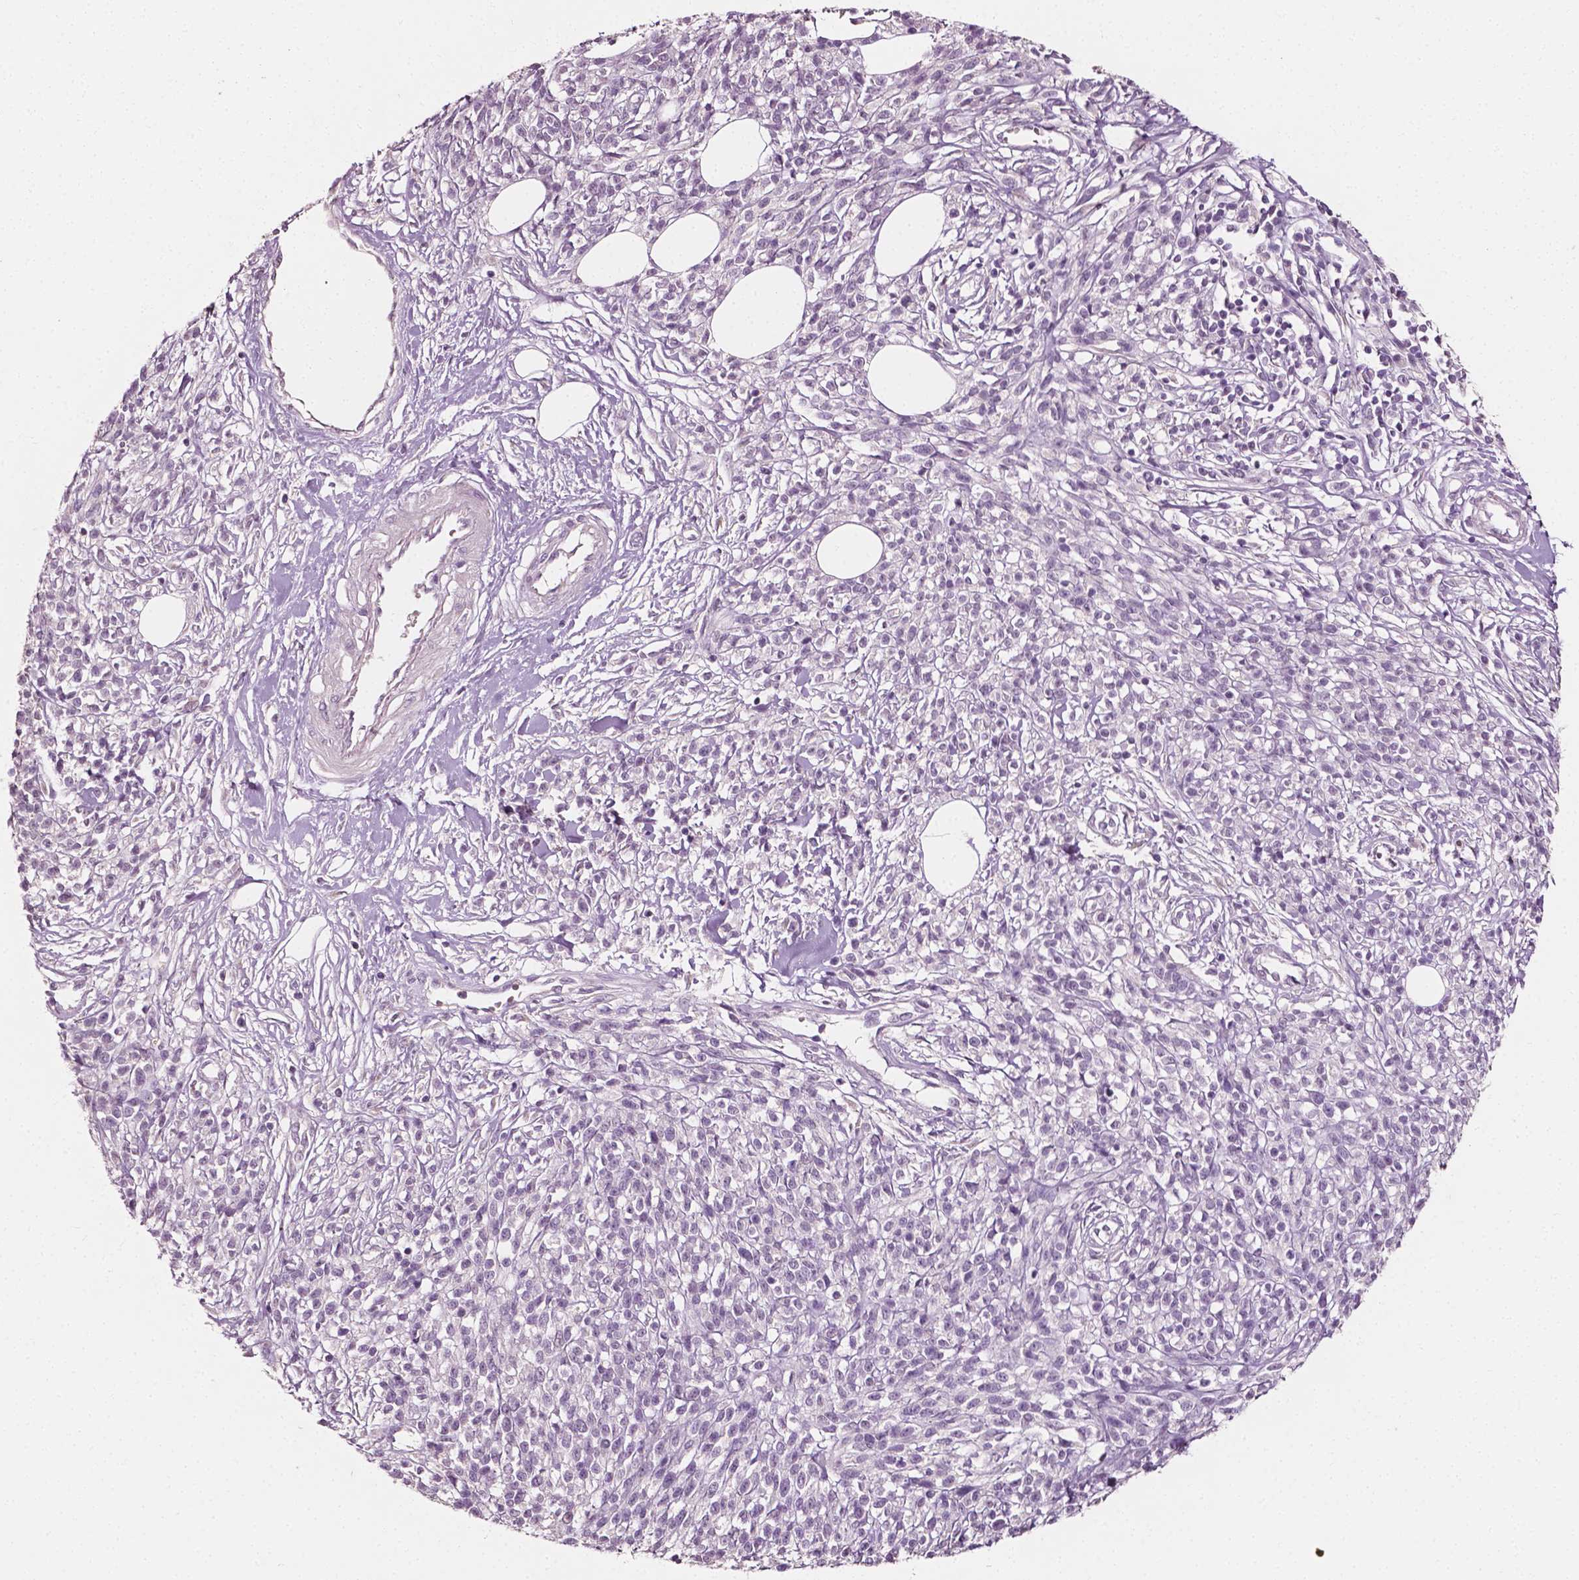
{"staining": {"intensity": "negative", "quantity": "none", "location": "none"}, "tissue": "melanoma", "cell_type": "Tumor cells", "image_type": "cancer", "snomed": [{"axis": "morphology", "description": "Malignant melanoma, NOS"}, {"axis": "topography", "description": "Skin"}, {"axis": "topography", "description": "Skin of trunk"}], "caption": "High power microscopy image of an immunohistochemistry micrograph of melanoma, revealing no significant expression in tumor cells.", "gene": "PLA2R1", "patient": {"sex": "male", "age": 74}}